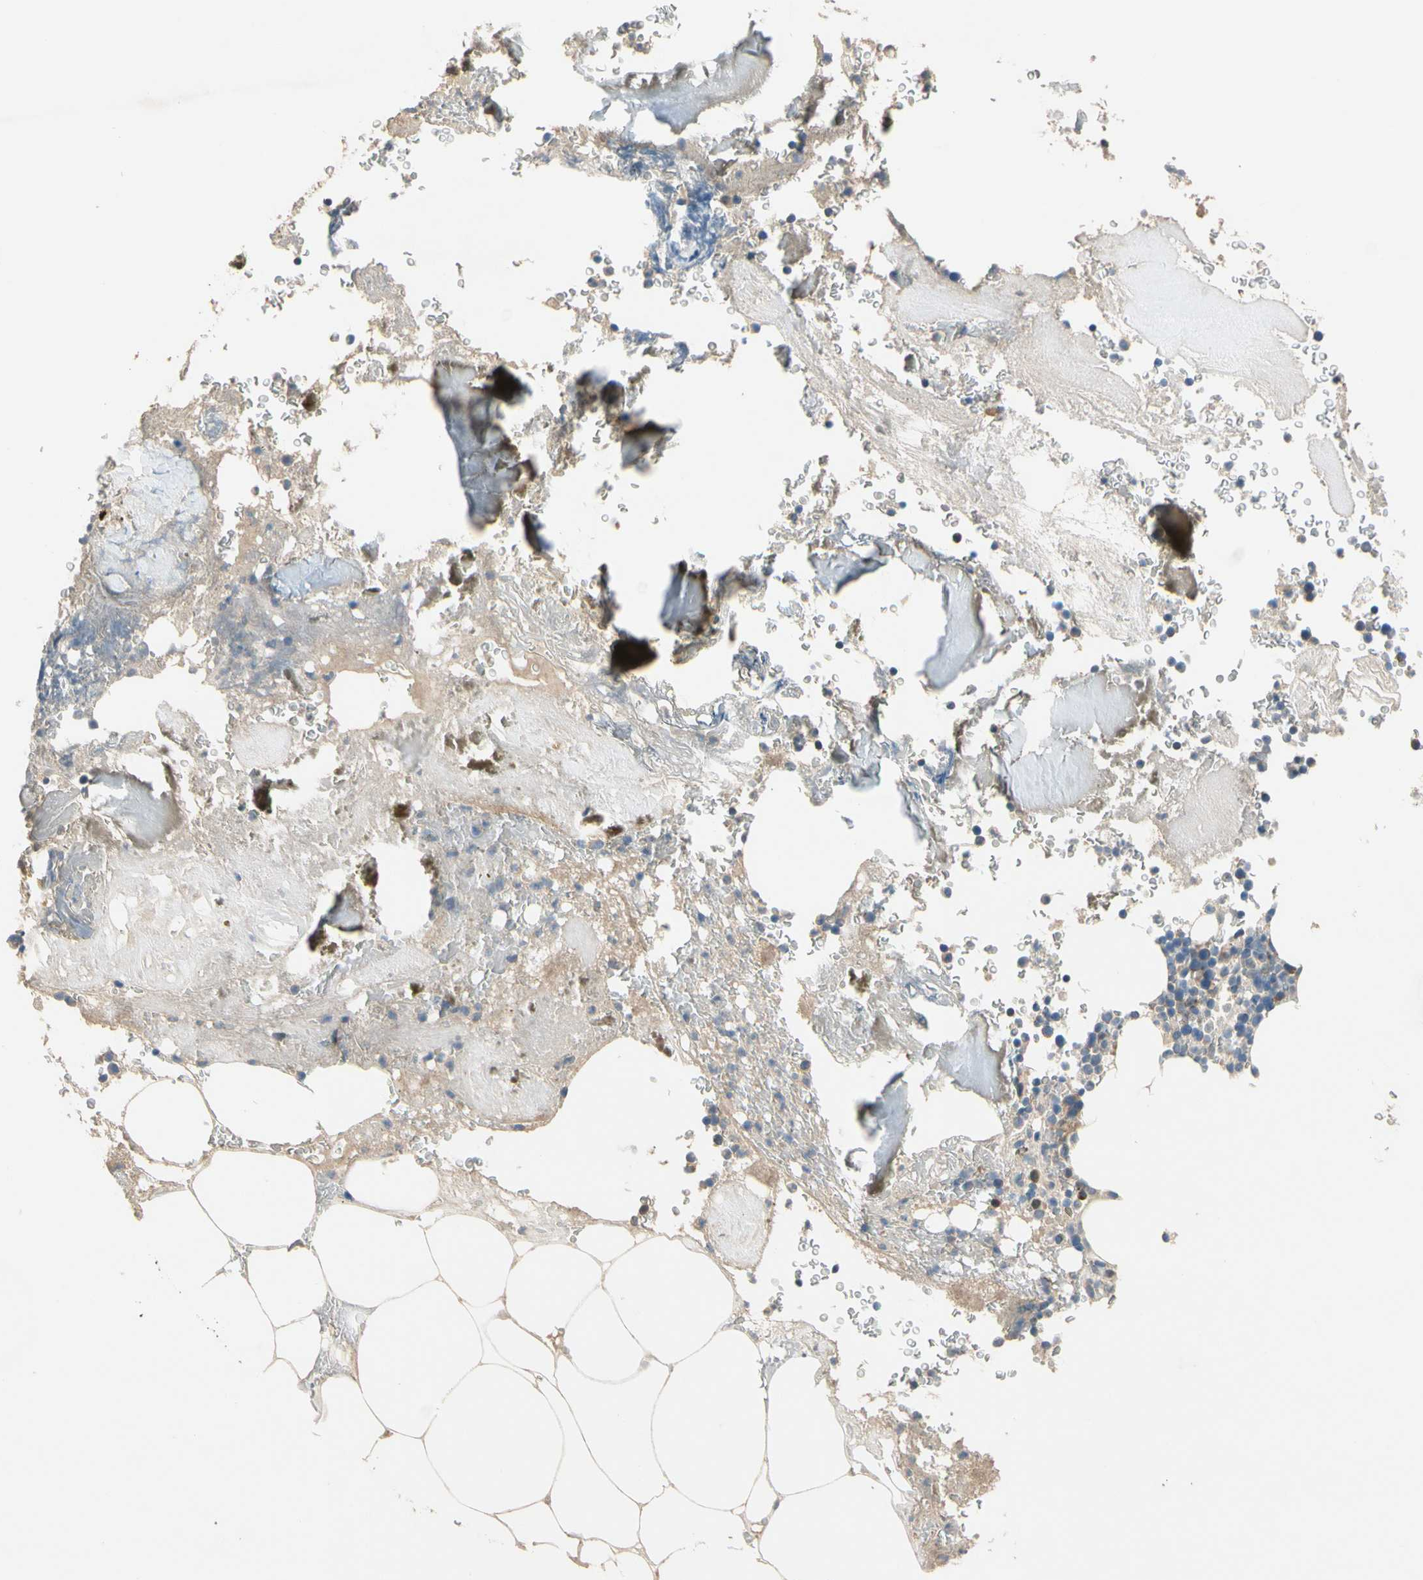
{"staining": {"intensity": "weak", "quantity": "<25%", "location": "cytoplasmic/membranous"}, "tissue": "bone marrow", "cell_type": "Hematopoietic cells", "image_type": "normal", "snomed": [{"axis": "morphology", "description": "Normal tissue, NOS"}, {"axis": "topography", "description": "Bone marrow"}], "caption": "An immunohistochemistry (IHC) photomicrograph of normal bone marrow is shown. There is no staining in hematopoietic cells of bone marrow. (Immunohistochemistry, brightfield microscopy, high magnification).", "gene": "ALKBH3", "patient": {"sex": "male"}}